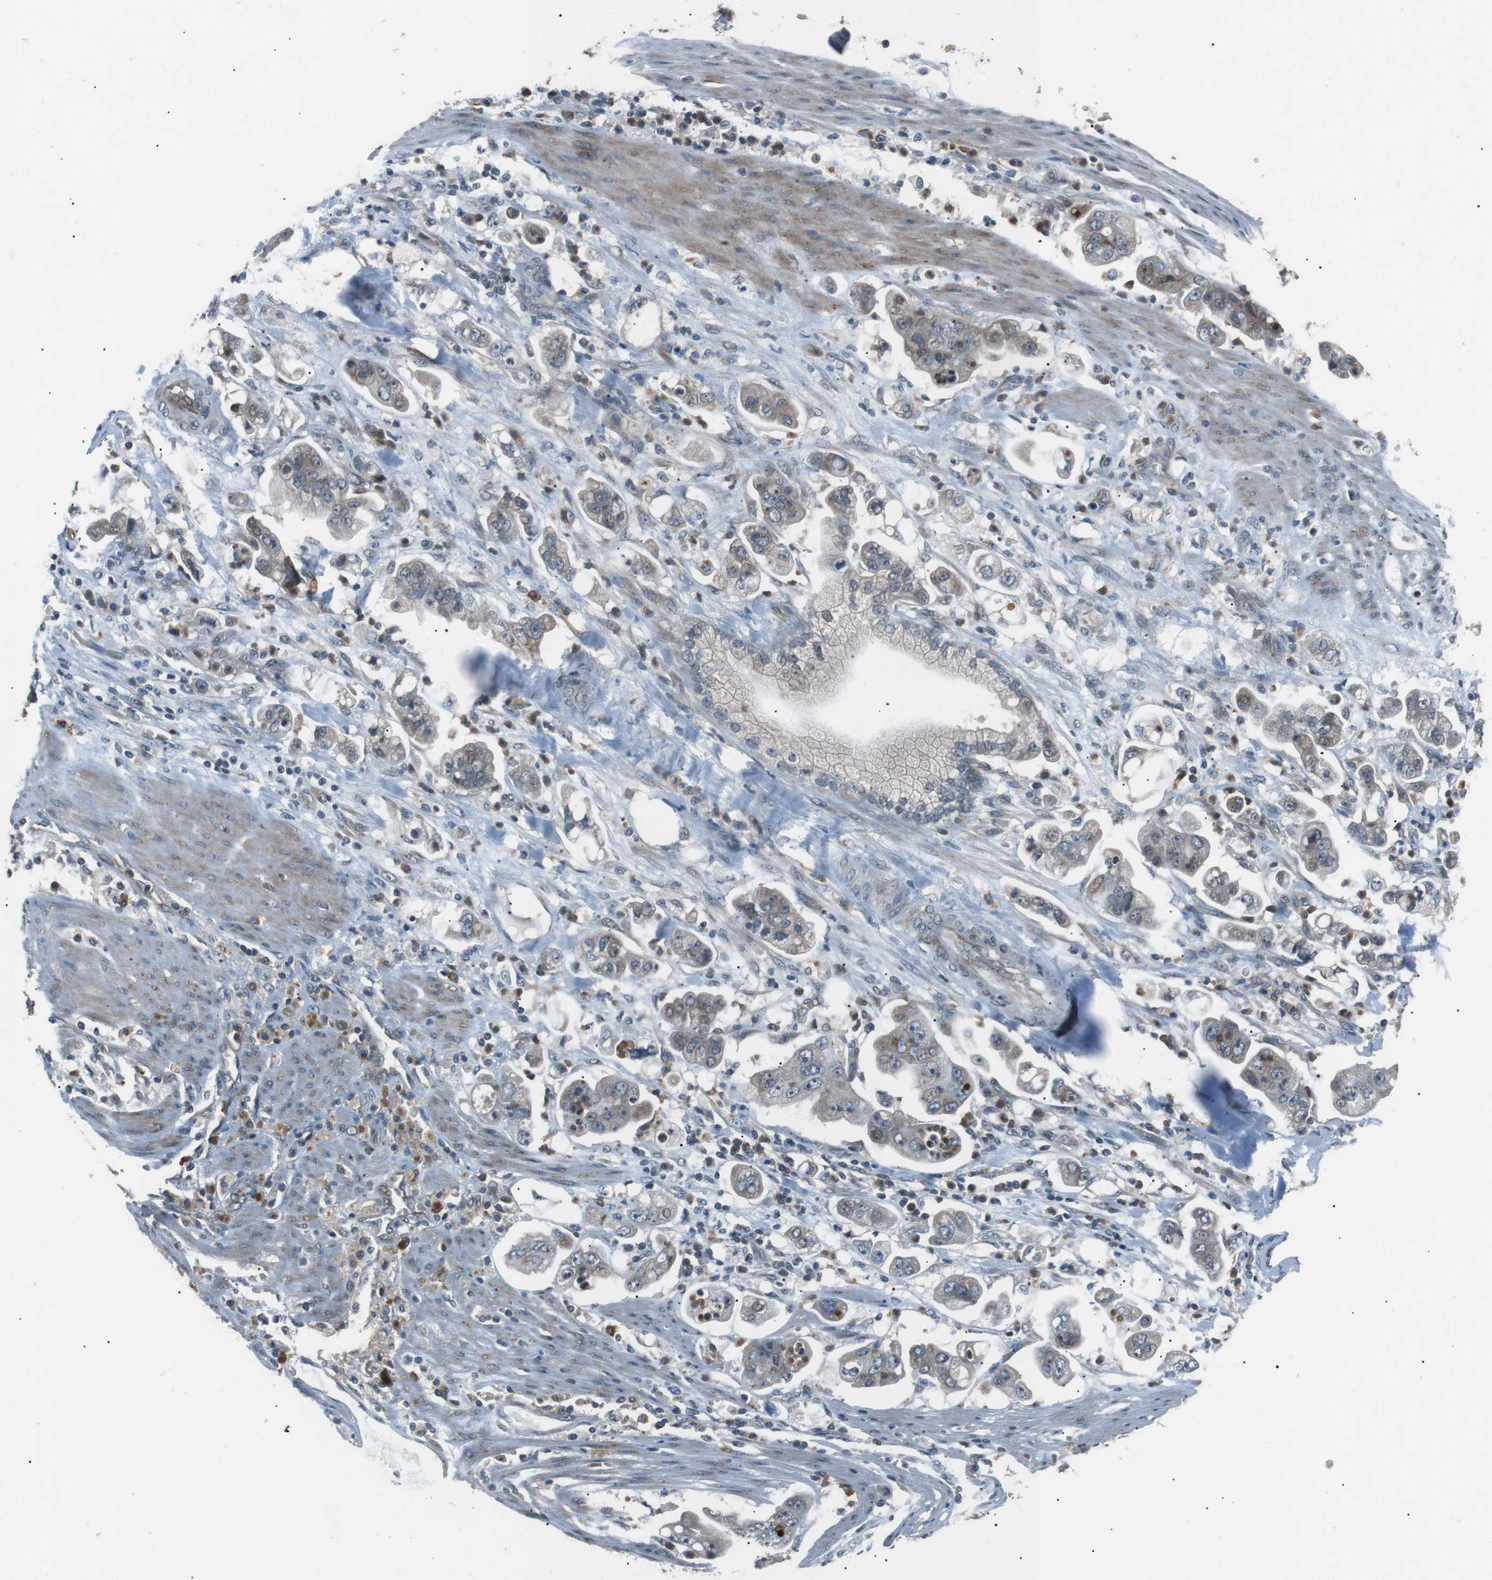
{"staining": {"intensity": "weak", "quantity": "<25%", "location": "cytoplasmic/membranous"}, "tissue": "stomach cancer", "cell_type": "Tumor cells", "image_type": "cancer", "snomed": [{"axis": "morphology", "description": "Adenocarcinoma, NOS"}, {"axis": "topography", "description": "Stomach"}], "caption": "High power microscopy photomicrograph of an immunohistochemistry (IHC) micrograph of stomach adenocarcinoma, revealing no significant positivity in tumor cells.", "gene": "NEK7", "patient": {"sex": "male", "age": 62}}